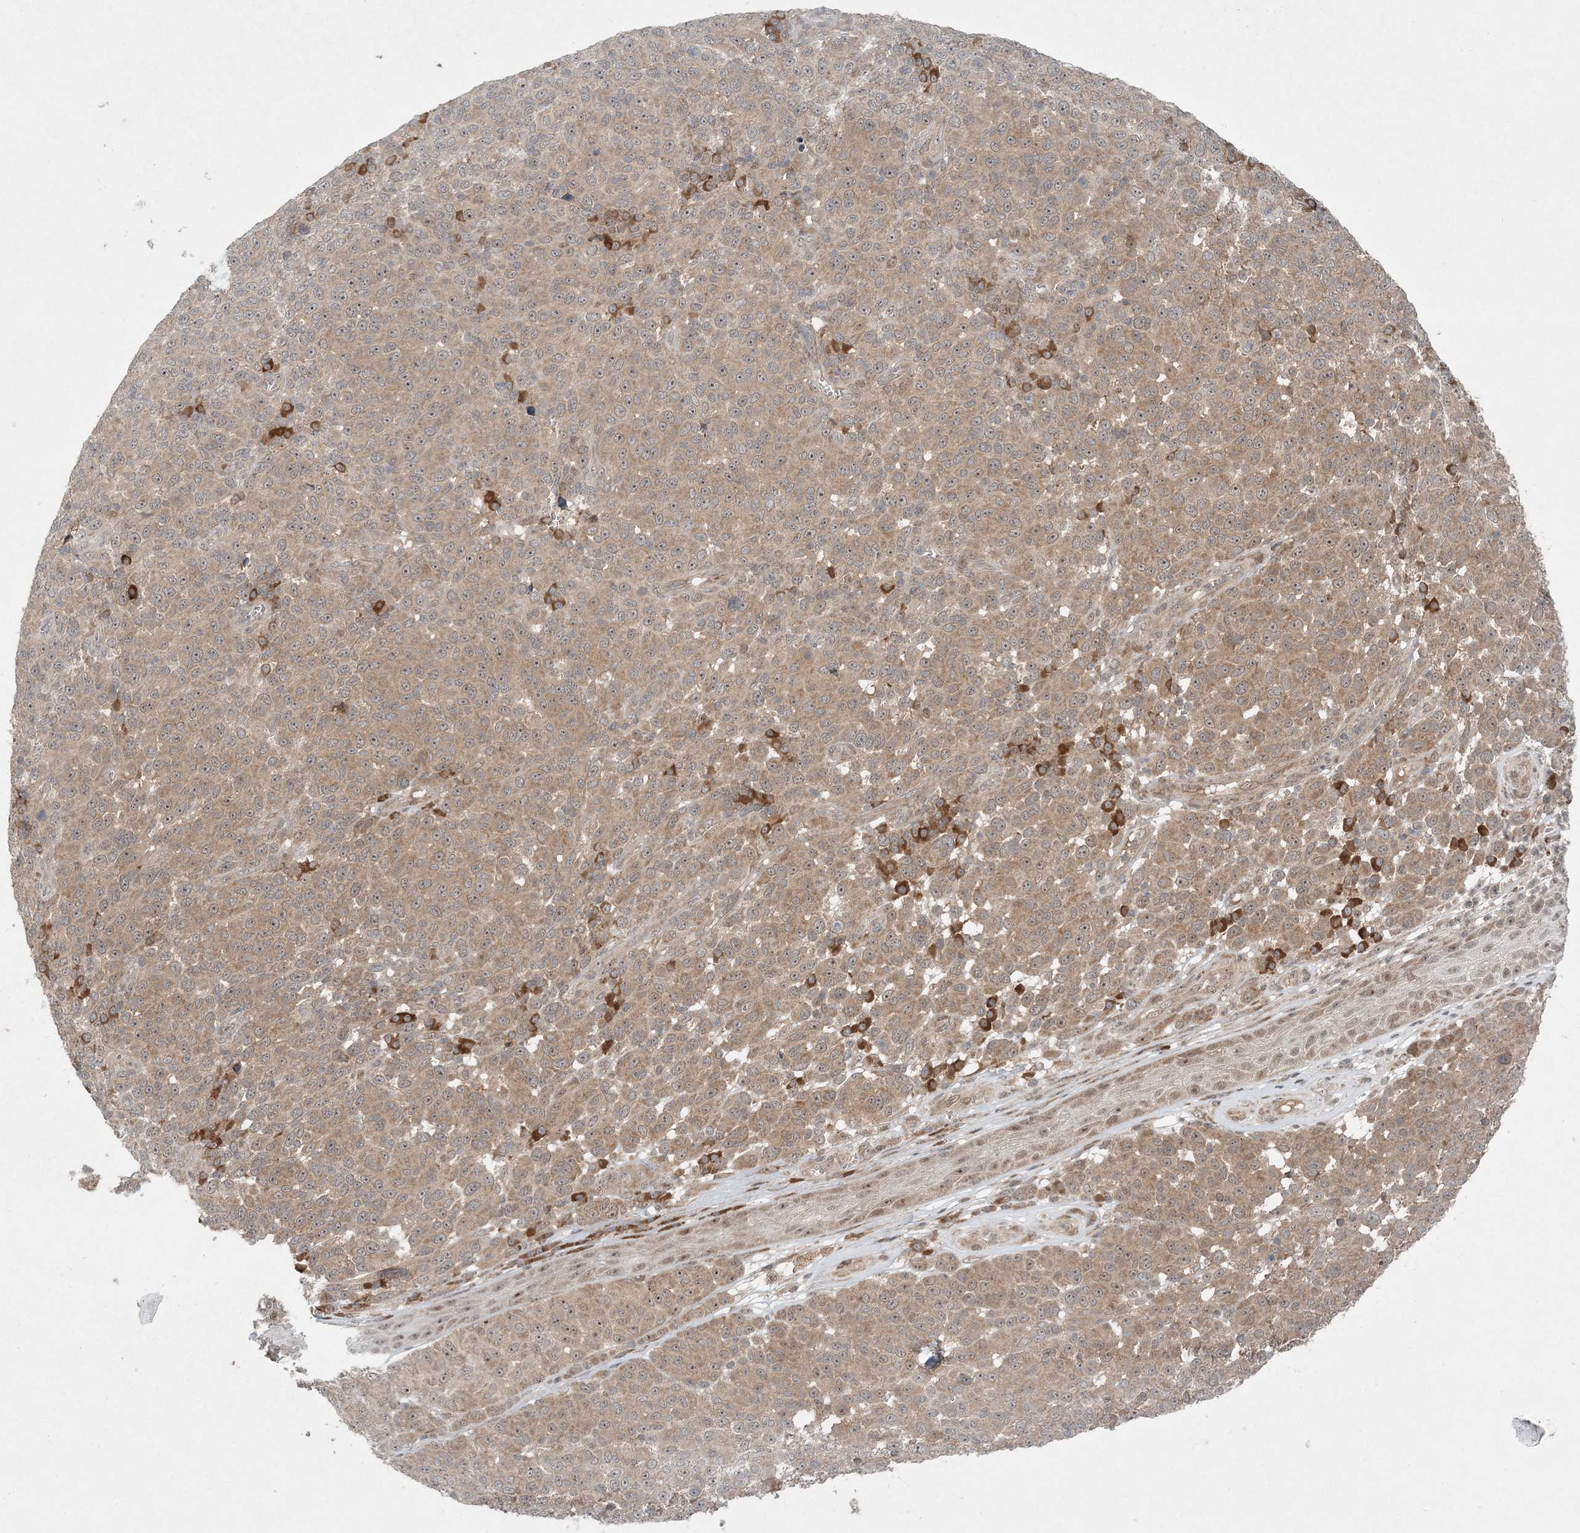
{"staining": {"intensity": "weak", "quantity": "25%-75%", "location": "cytoplasmic/membranous"}, "tissue": "melanoma", "cell_type": "Tumor cells", "image_type": "cancer", "snomed": [{"axis": "morphology", "description": "Malignant melanoma, NOS"}, {"axis": "topography", "description": "Skin"}], "caption": "Immunohistochemical staining of malignant melanoma shows low levels of weak cytoplasmic/membranous expression in about 25%-75% of tumor cells.", "gene": "UBR3", "patient": {"sex": "male", "age": 49}}